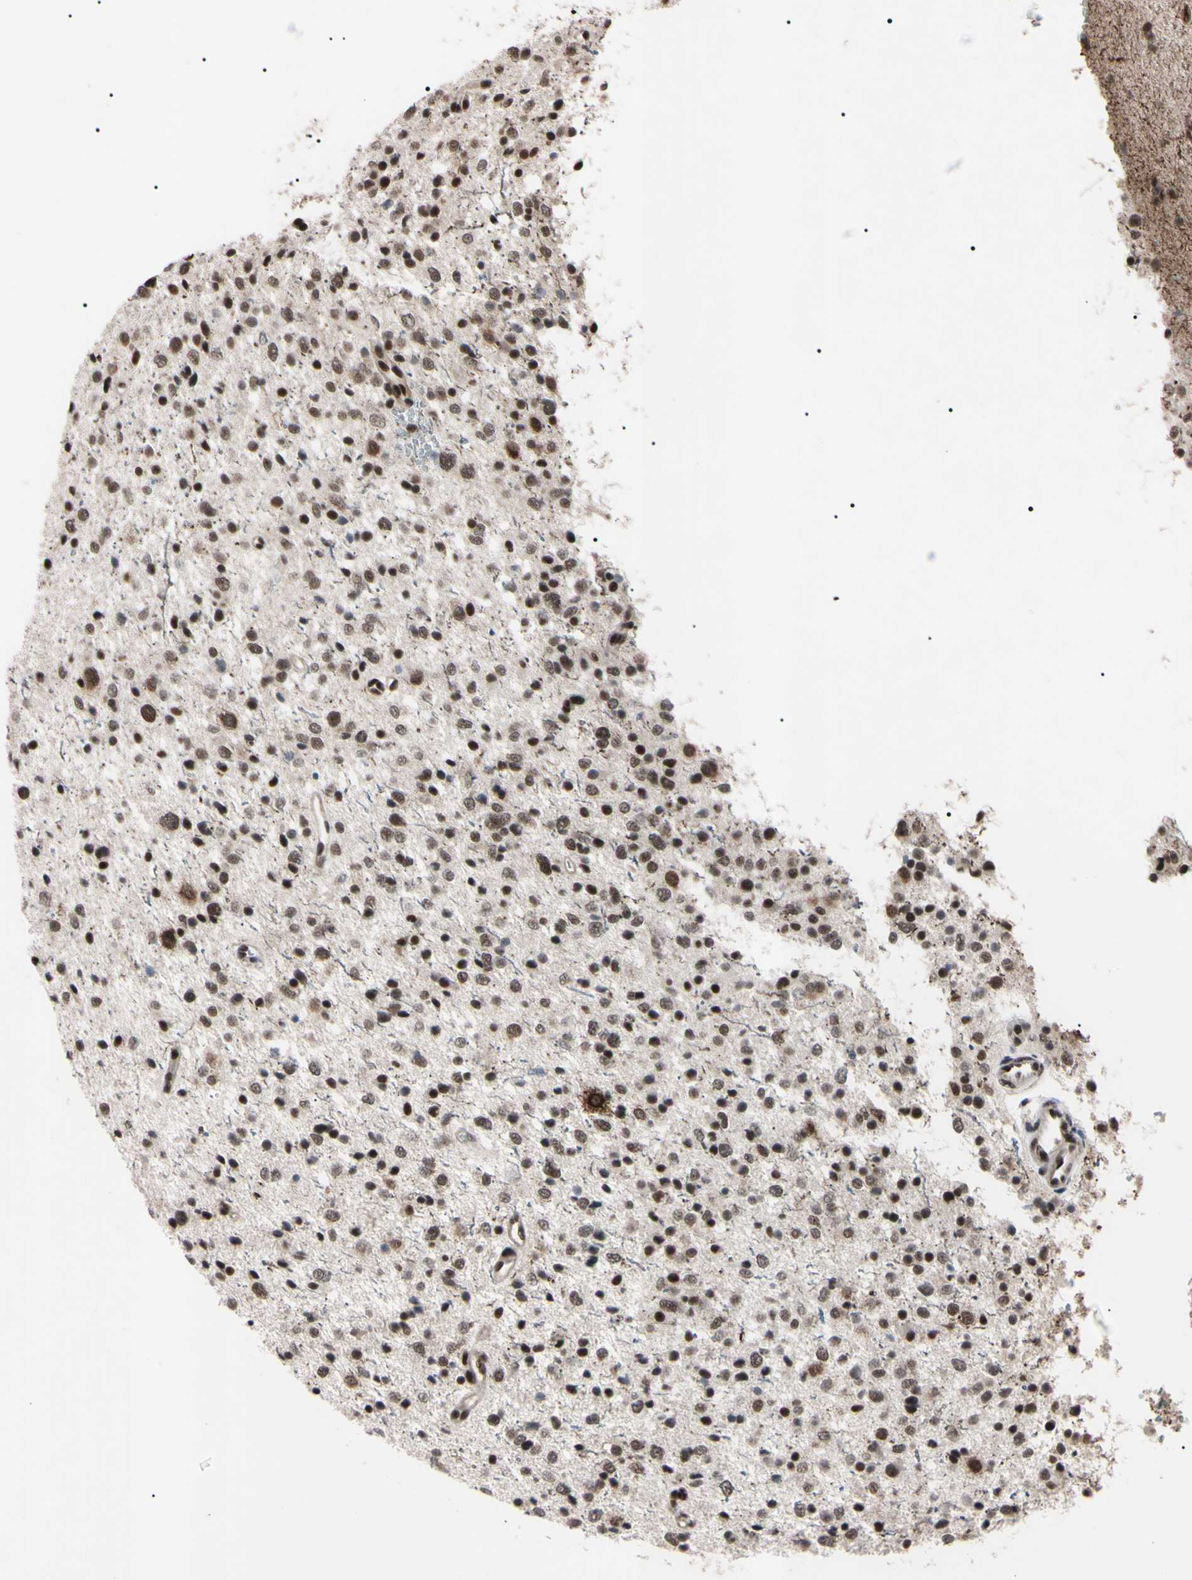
{"staining": {"intensity": "moderate", "quantity": "25%-75%", "location": "nuclear"}, "tissue": "glioma", "cell_type": "Tumor cells", "image_type": "cancer", "snomed": [{"axis": "morphology", "description": "Glioma, malignant, Low grade"}, {"axis": "topography", "description": "Brain"}], "caption": "Protein staining of malignant glioma (low-grade) tissue shows moderate nuclear positivity in approximately 25%-75% of tumor cells.", "gene": "YY1", "patient": {"sex": "female", "age": 37}}